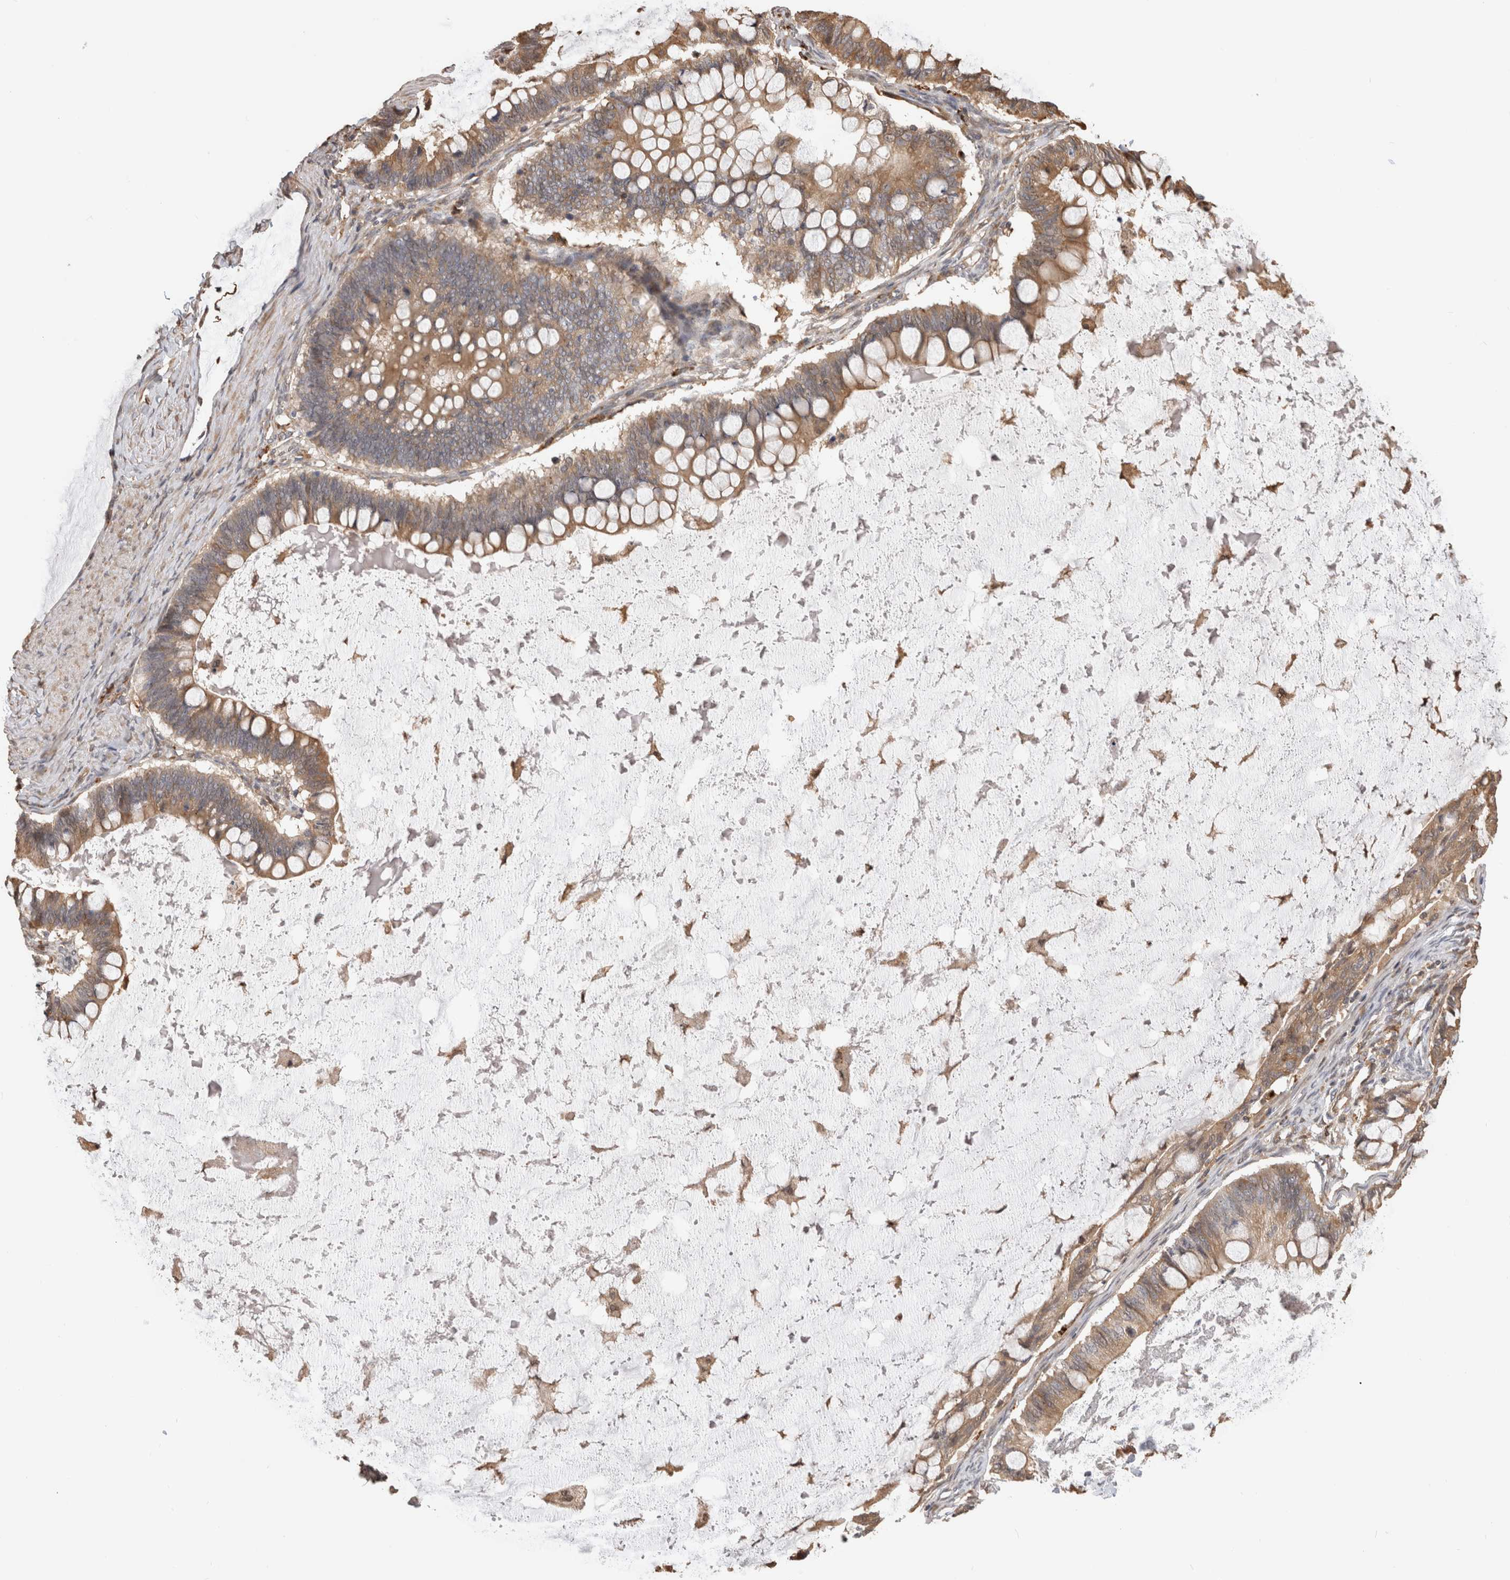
{"staining": {"intensity": "moderate", "quantity": "25%-75%", "location": "cytoplasmic/membranous"}, "tissue": "ovarian cancer", "cell_type": "Tumor cells", "image_type": "cancer", "snomed": [{"axis": "morphology", "description": "Cystadenocarcinoma, mucinous, NOS"}, {"axis": "topography", "description": "Ovary"}], "caption": "Moderate cytoplasmic/membranous protein staining is identified in about 25%-75% of tumor cells in mucinous cystadenocarcinoma (ovarian).", "gene": "CLIP1", "patient": {"sex": "female", "age": 61}}